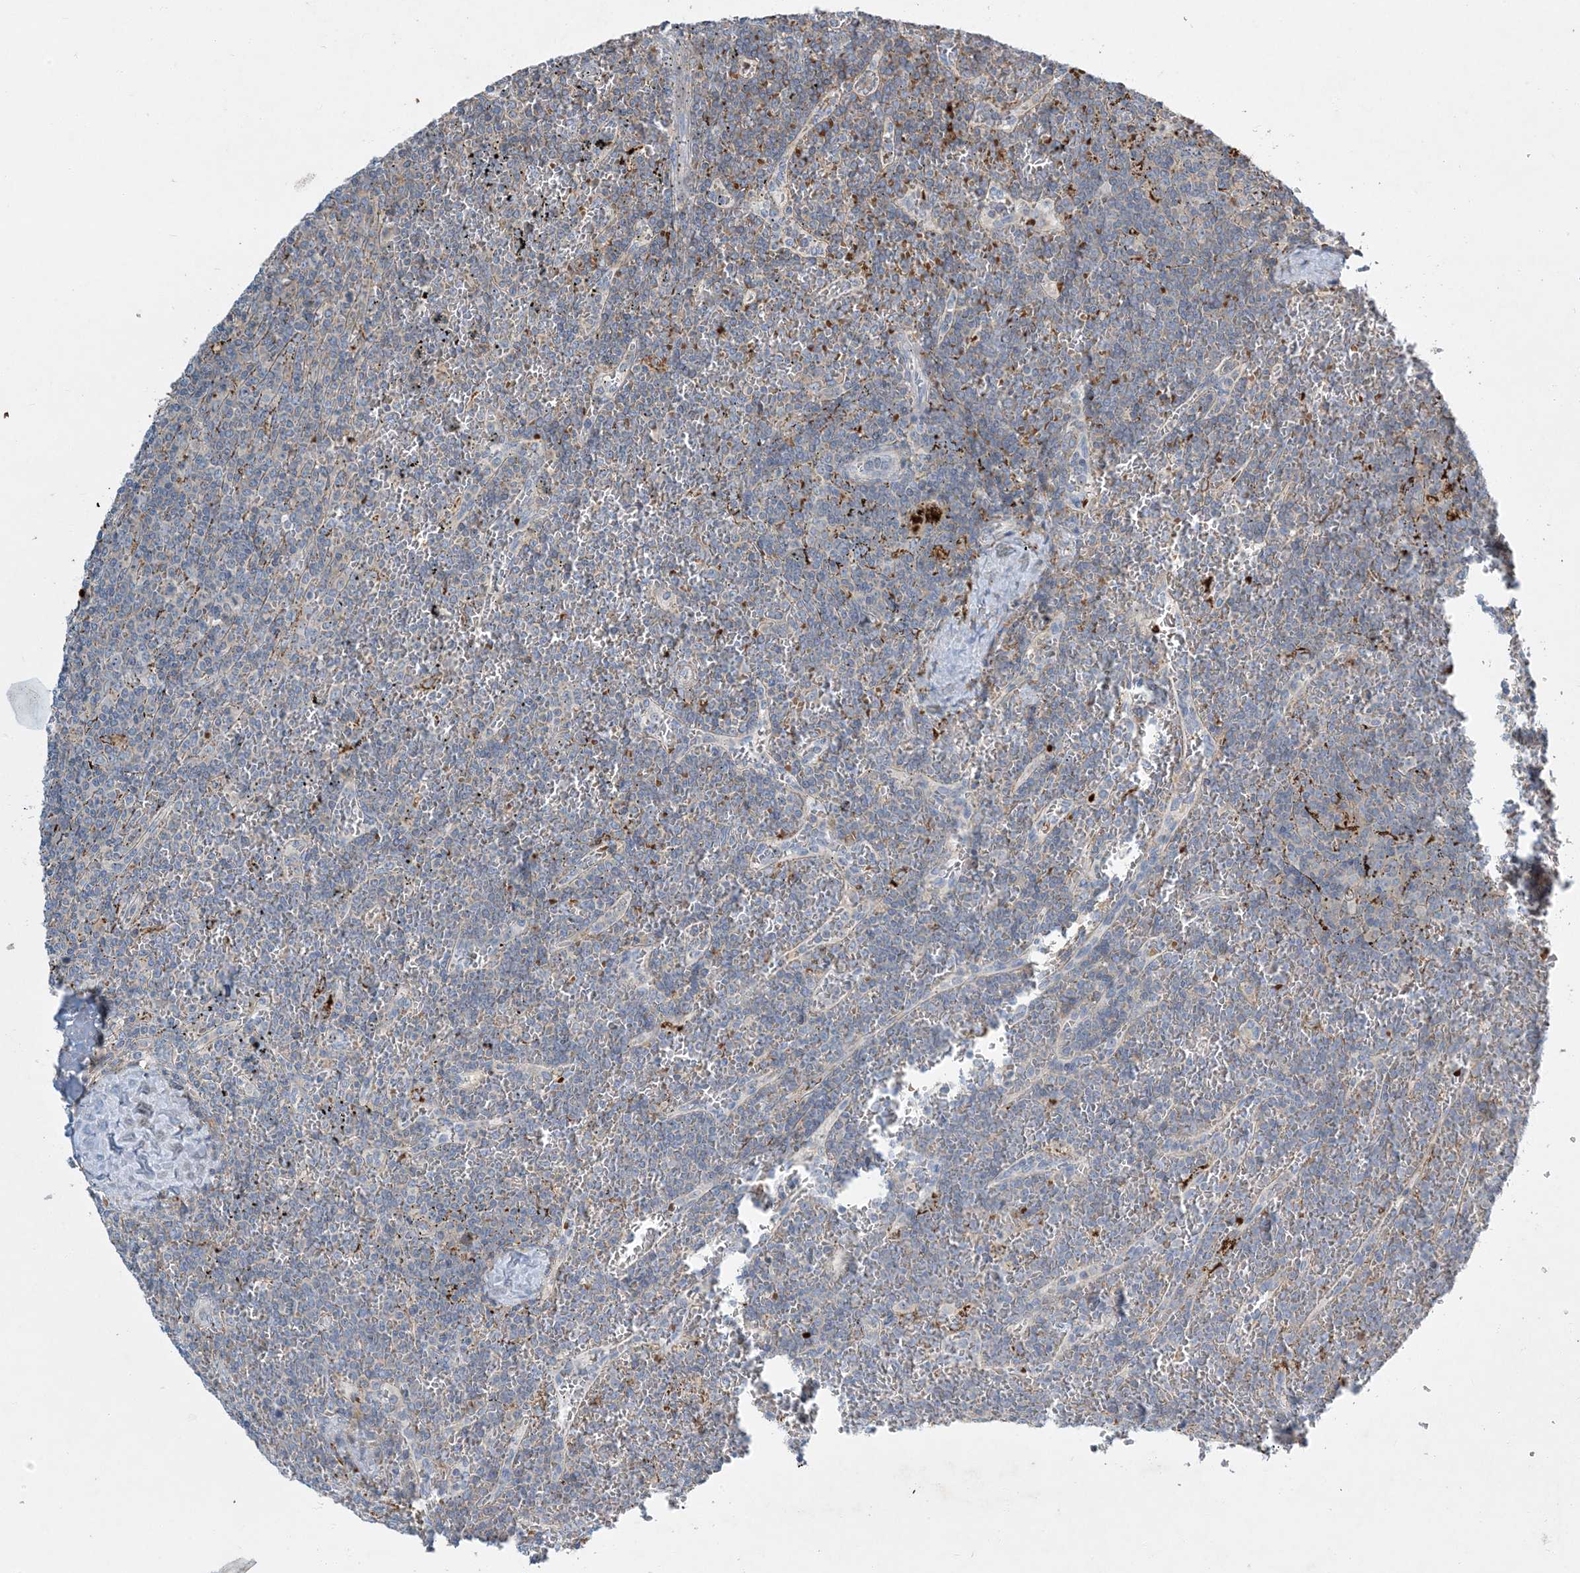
{"staining": {"intensity": "negative", "quantity": "none", "location": "none"}, "tissue": "lymphoma", "cell_type": "Tumor cells", "image_type": "cancer", "snomed": [{"axis": "morphology", "description": "Malignant lymphoma, non-Hodgkin's type, Low grade"}, {"axis": "topography", "description": "Spleen"}], "caption": "A high-resolution photomicrograph shows immunohistochemistry staining of lymphoma, which shows no significant positivity in tumor cells.", "gene": "LTN1", "patient": {"sex": "female", "age": 19}}